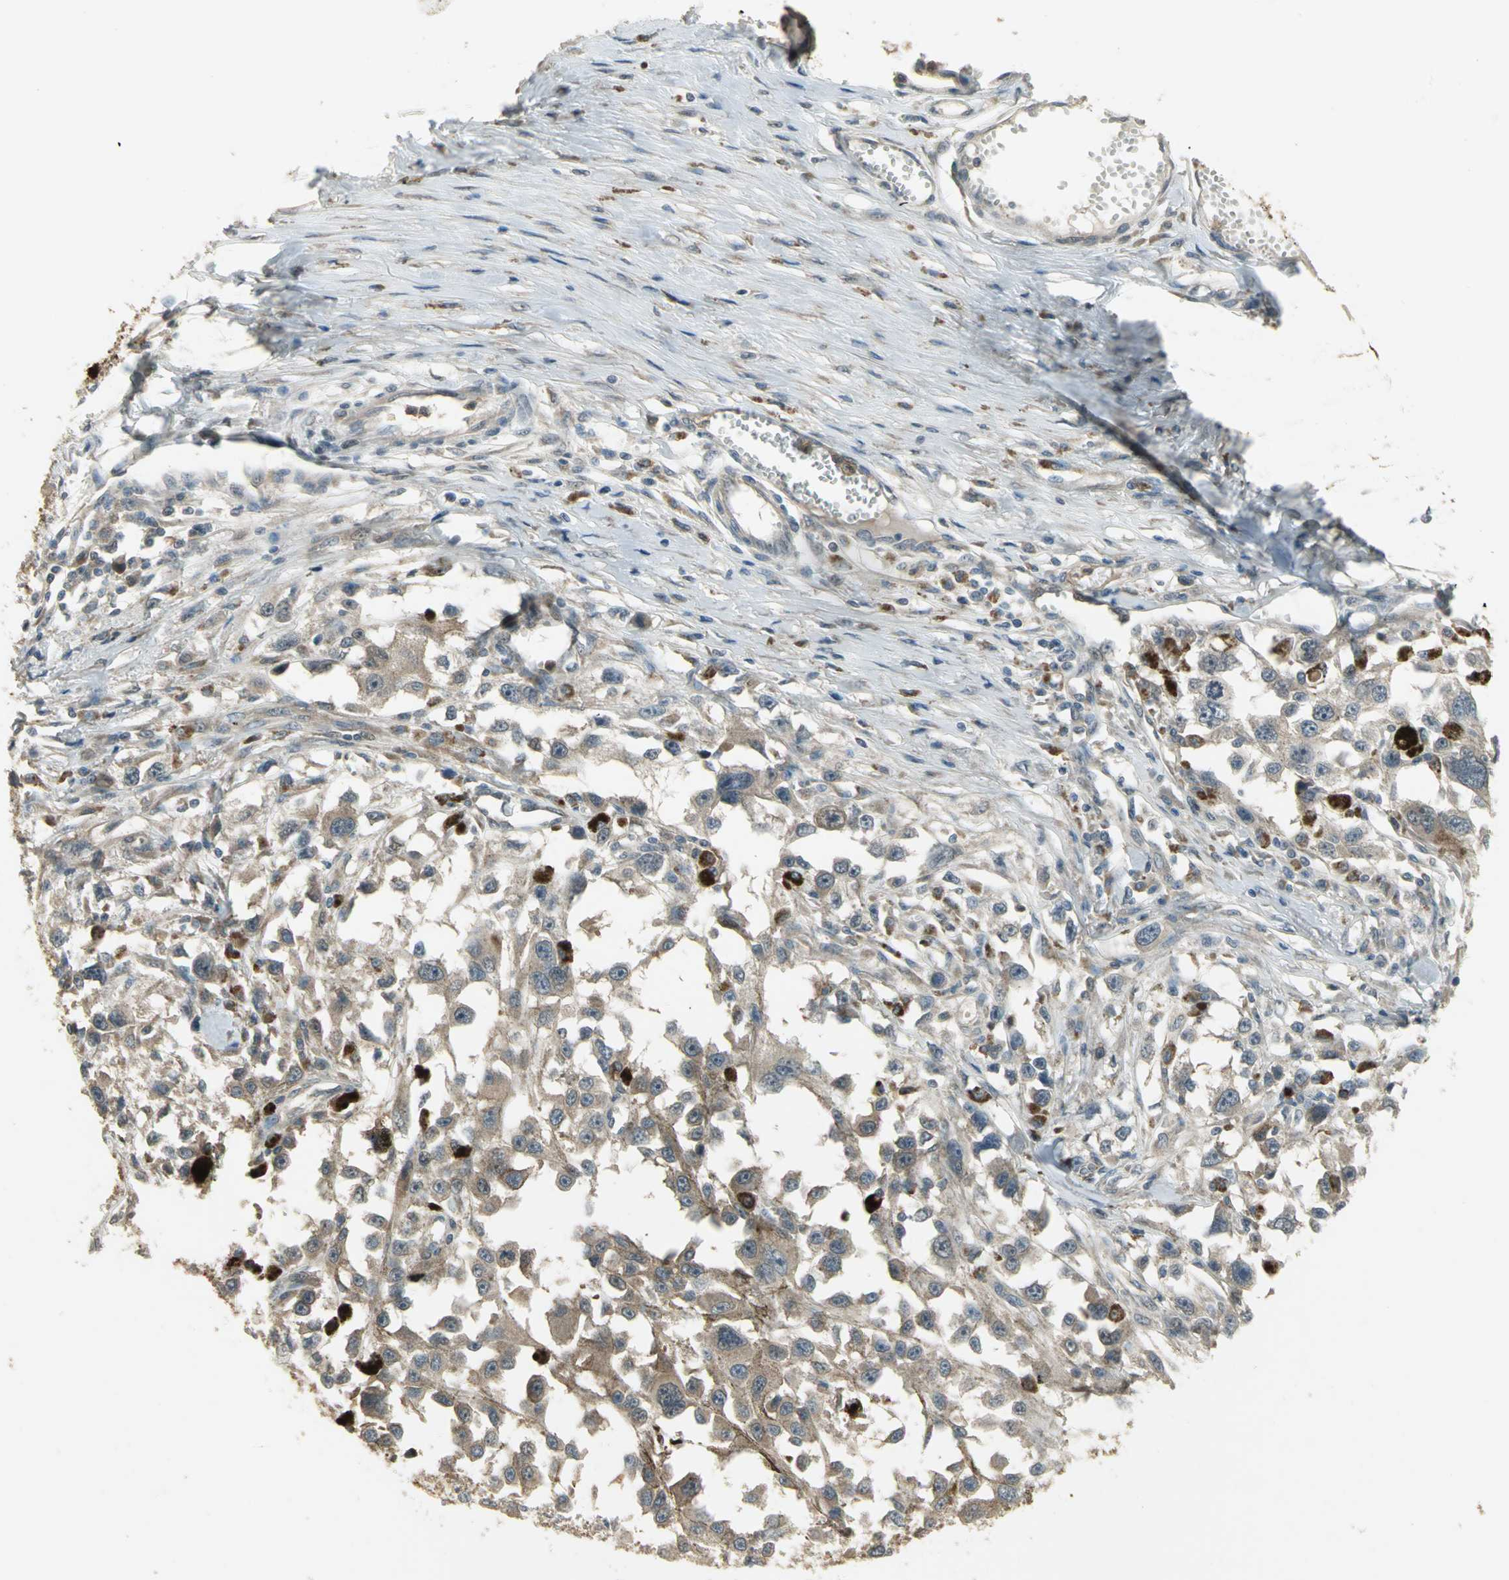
{"staining": {"intensity": "moderate", "quantity": ">75%", "location": "cytoplasmic/membranous"}, "tissue": "melanoma", "cell_type": "Tumor cells", "image_type": "cancer", "snomed": [{"axis": "morphology", "description": "Malignant melanoma, Metastatic site"}, {"axis": "topography", "description": "Lymph node"}], "caption": "Human malignant melanoma (metastatic site) stained with a protein marker reveals moderate staining in tumor cells.", "gene": "AMT", "patient": {"sex": "male", "age": 59}}